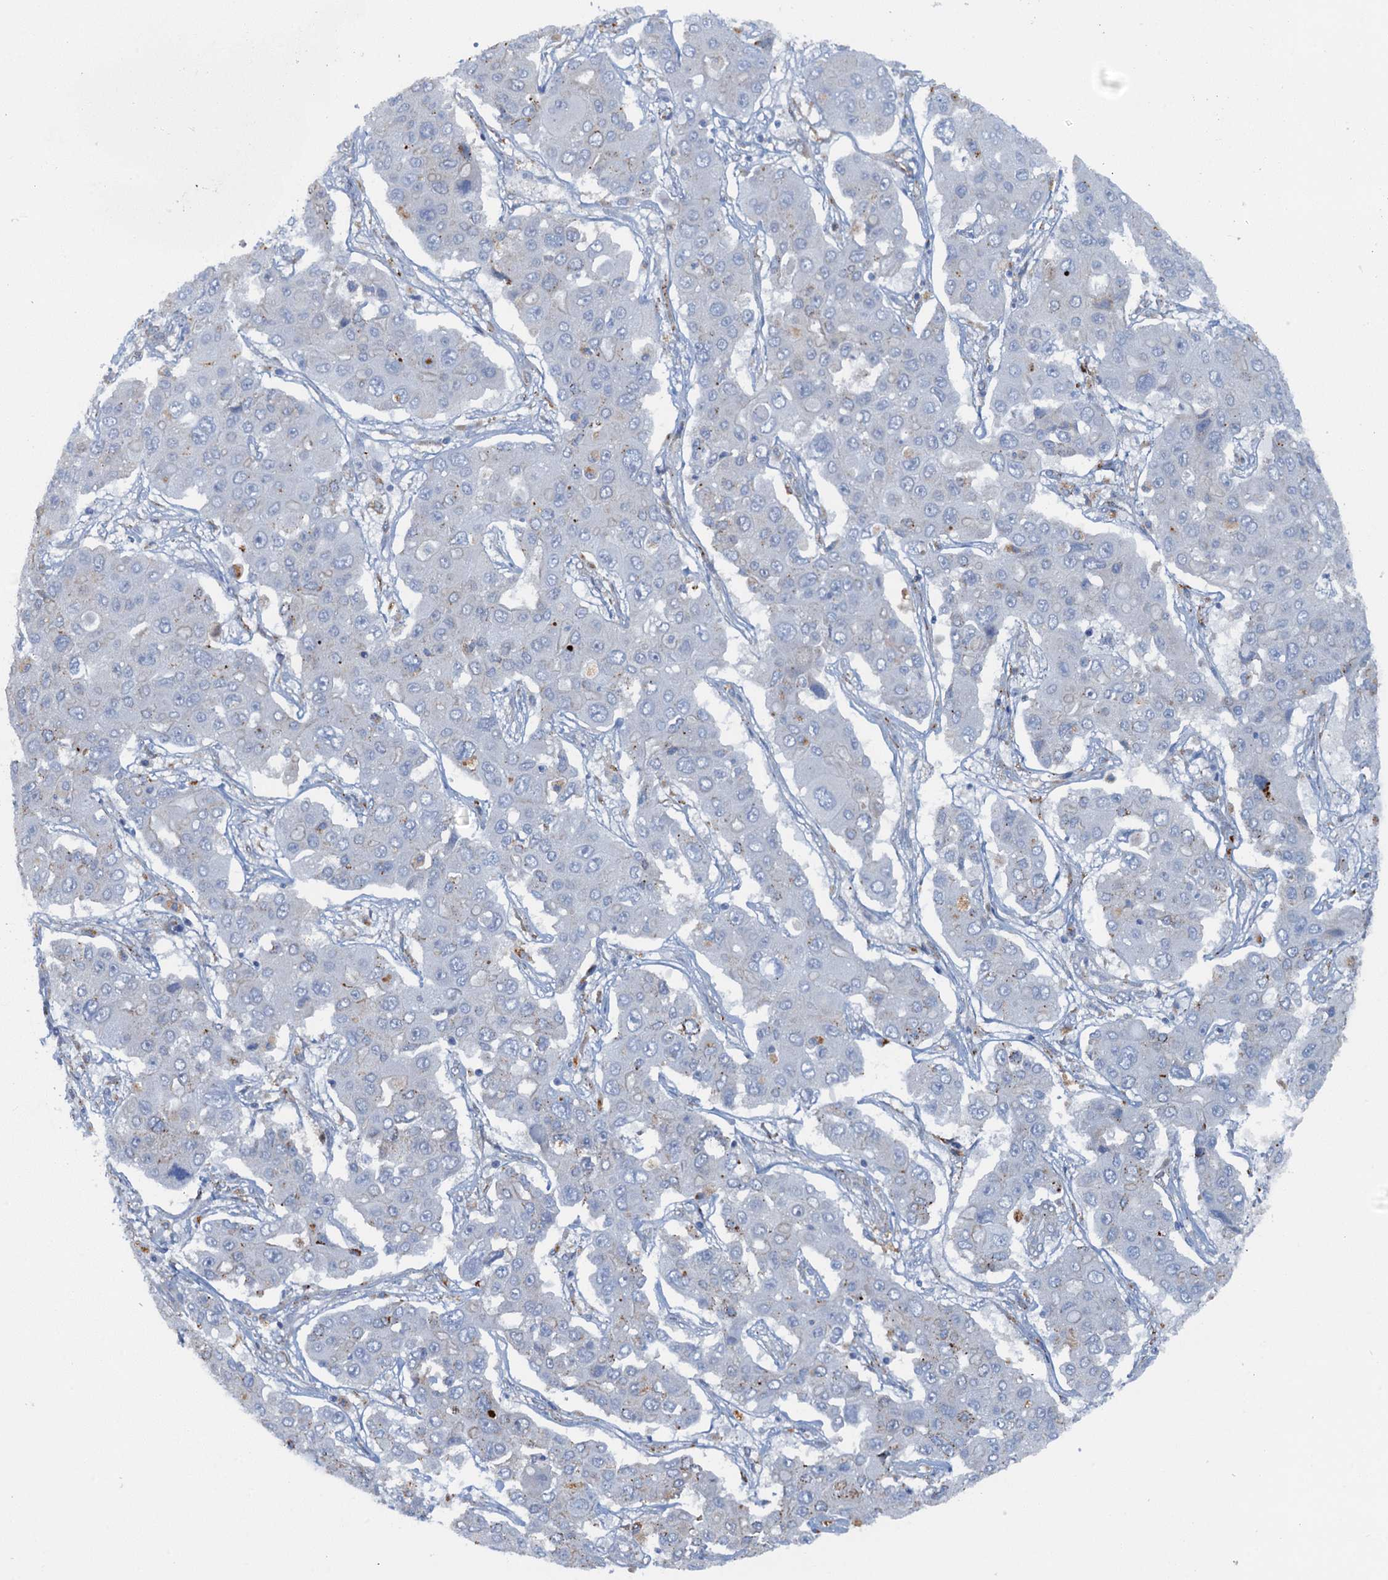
{"staining": {"intensity": "negative", "quantity": "none", "location": "none"}, "tissue": "liver cancer", "cell_type": "Tumor cells", "image_type": "cancer", "snomed": [{"axis": "morphology", "description": "Cholangiocarcinoma"}, {"axis": "topography", "description": "Liver"}], "caption": "High magnification brightfield microscopy of liver cancer (cholangiocarcinoma) stained with DAB (brown) and counterstained with hematoxylin (blue): tumor cells show no significant staining. Nuclei are stained in blue.", "gene": "POGLUT3", "patient": {"sex": "male", "age": 67}}